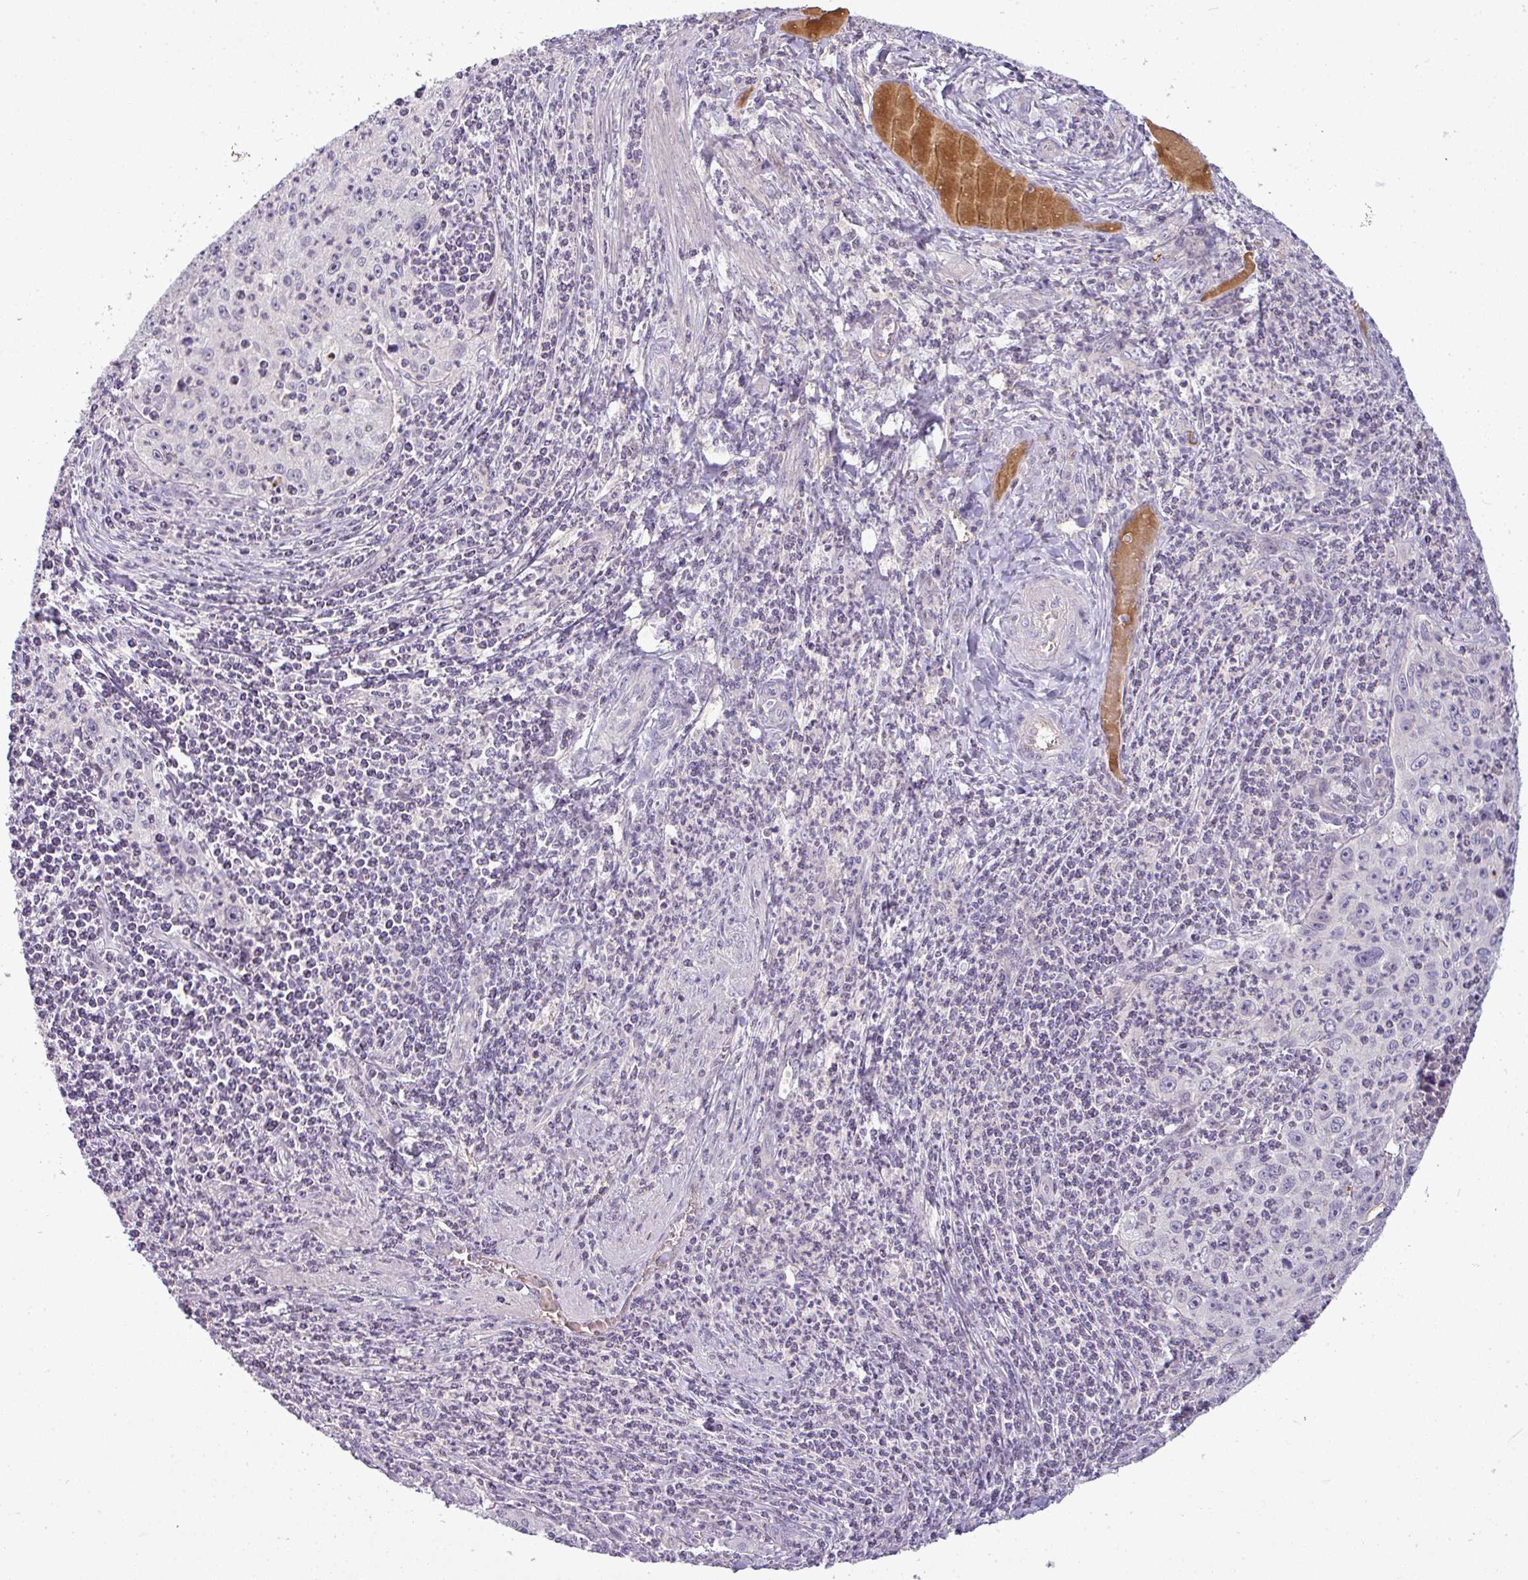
{"staining": {"intensity": "negative", "quantity": "none", "location": "none"}, "tissue": "cervical cancer", "cell_type": "Tumor cells", "image_type": "cancer", "snomed": [{"axis": "morphology", "description": "Squamous cell carcinoma, NOS"}, {"axis": "topography", "description": "Cervix"}], "caption": "Human cervical cancer (squamous cell carcinoma) stained for a protein using immunohistochemistry (IHC) displays no positivity in tumor cells.", "gene": "APOM", "patient": {"sex": "female", "age": 30}}